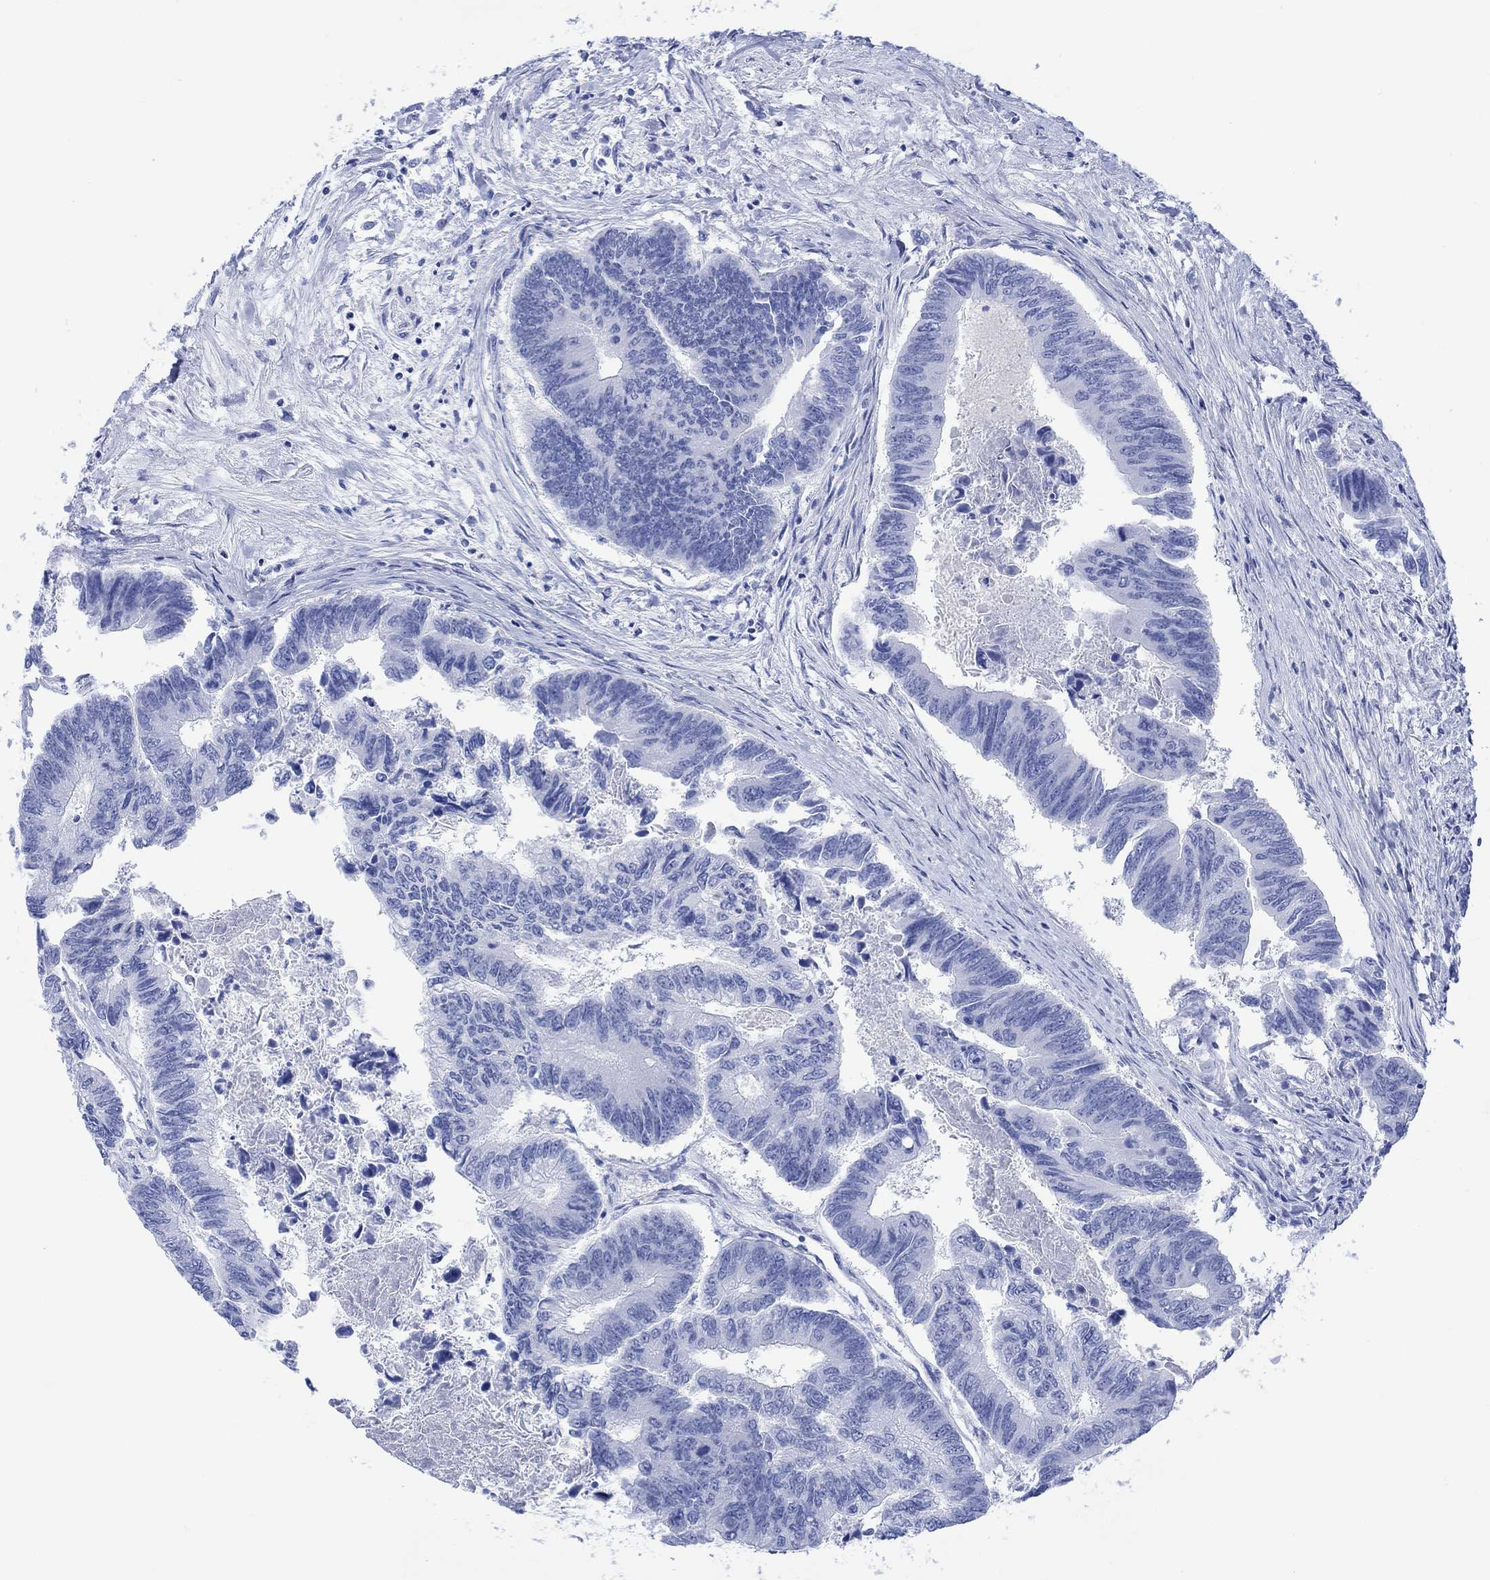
{"staining": {"intensity": "negative", "quantity": "none", "location": "none"}, "tissue": "colorectal cancer", "cell_type": "Tumor cells", "image_type": "cancer", "snomed": [{"axis": "morphology", "description": "Adenocarcinoma, NOS"}, {"axis": "topography", "description": "Colon"}], "caption": "The photomicrograph reveals no significant expression in tumor cells of colorectal adenocarcinoma.", "gene": "CELF4", "patient": {"sex": "female", "age": 65}}